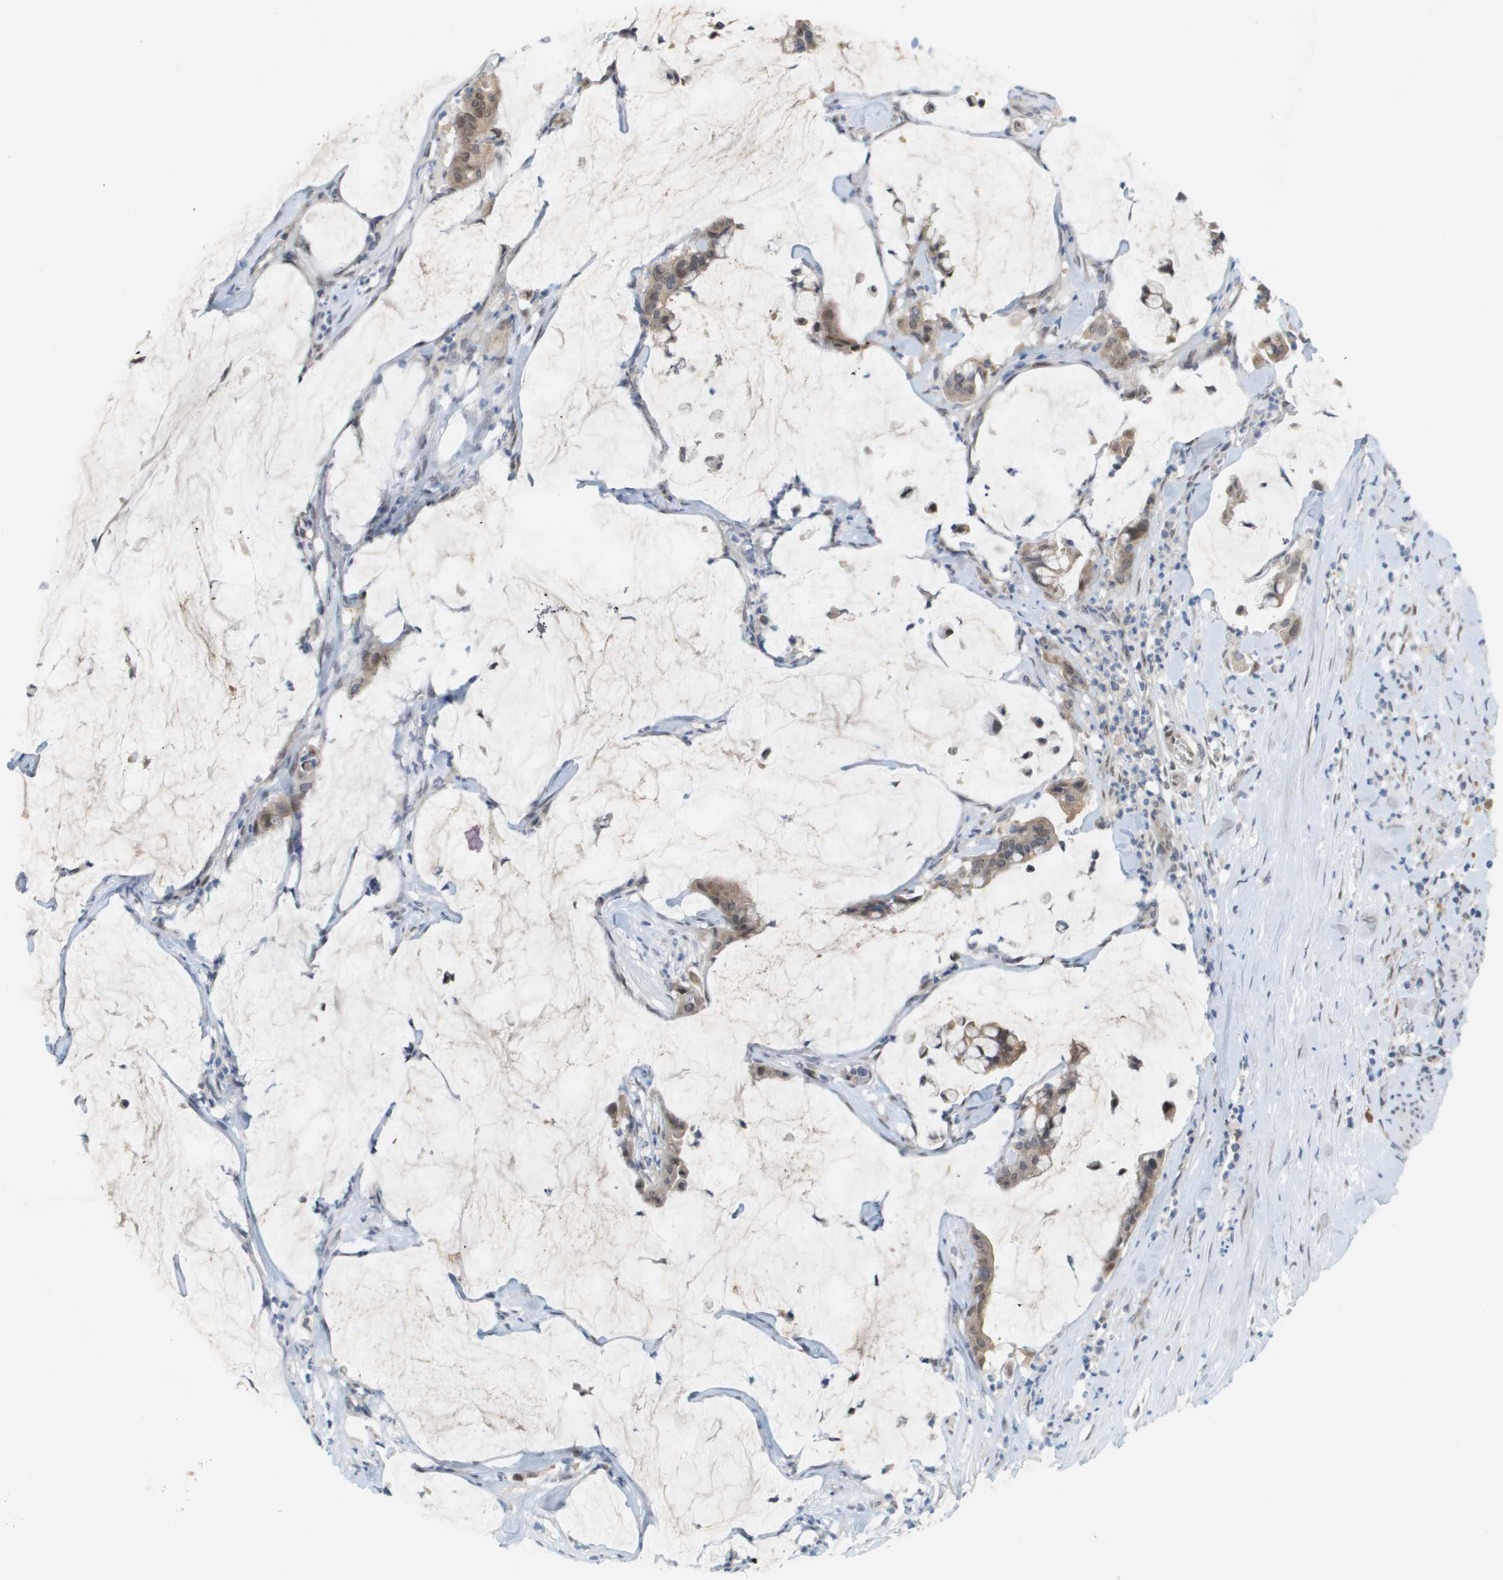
{"staining": {"intensity": "weak", "quantity": ">75%", "location": "cytoplasmic/membranous,nuclear"}, "tissue": "pancreatic cancer", "cell_type": "Tumor cells", "image_type": "cancer", "snomed": [{"axis": "morphology", "description": "Adenocarcinoma, NOS"}, {"axis": "topography", "description": "Pancreas"}], "caption": "Tumor cells reveal weak cytoplasmic/membranous and nuclear expression in approximately >75% of cells in pancreatic cancer (adenocarcinoma). Ihc stains the protein in brown and the nuclei are stained blue.", "gene": "CACNB4", "patient": {"sex": "male", "age": 41}}